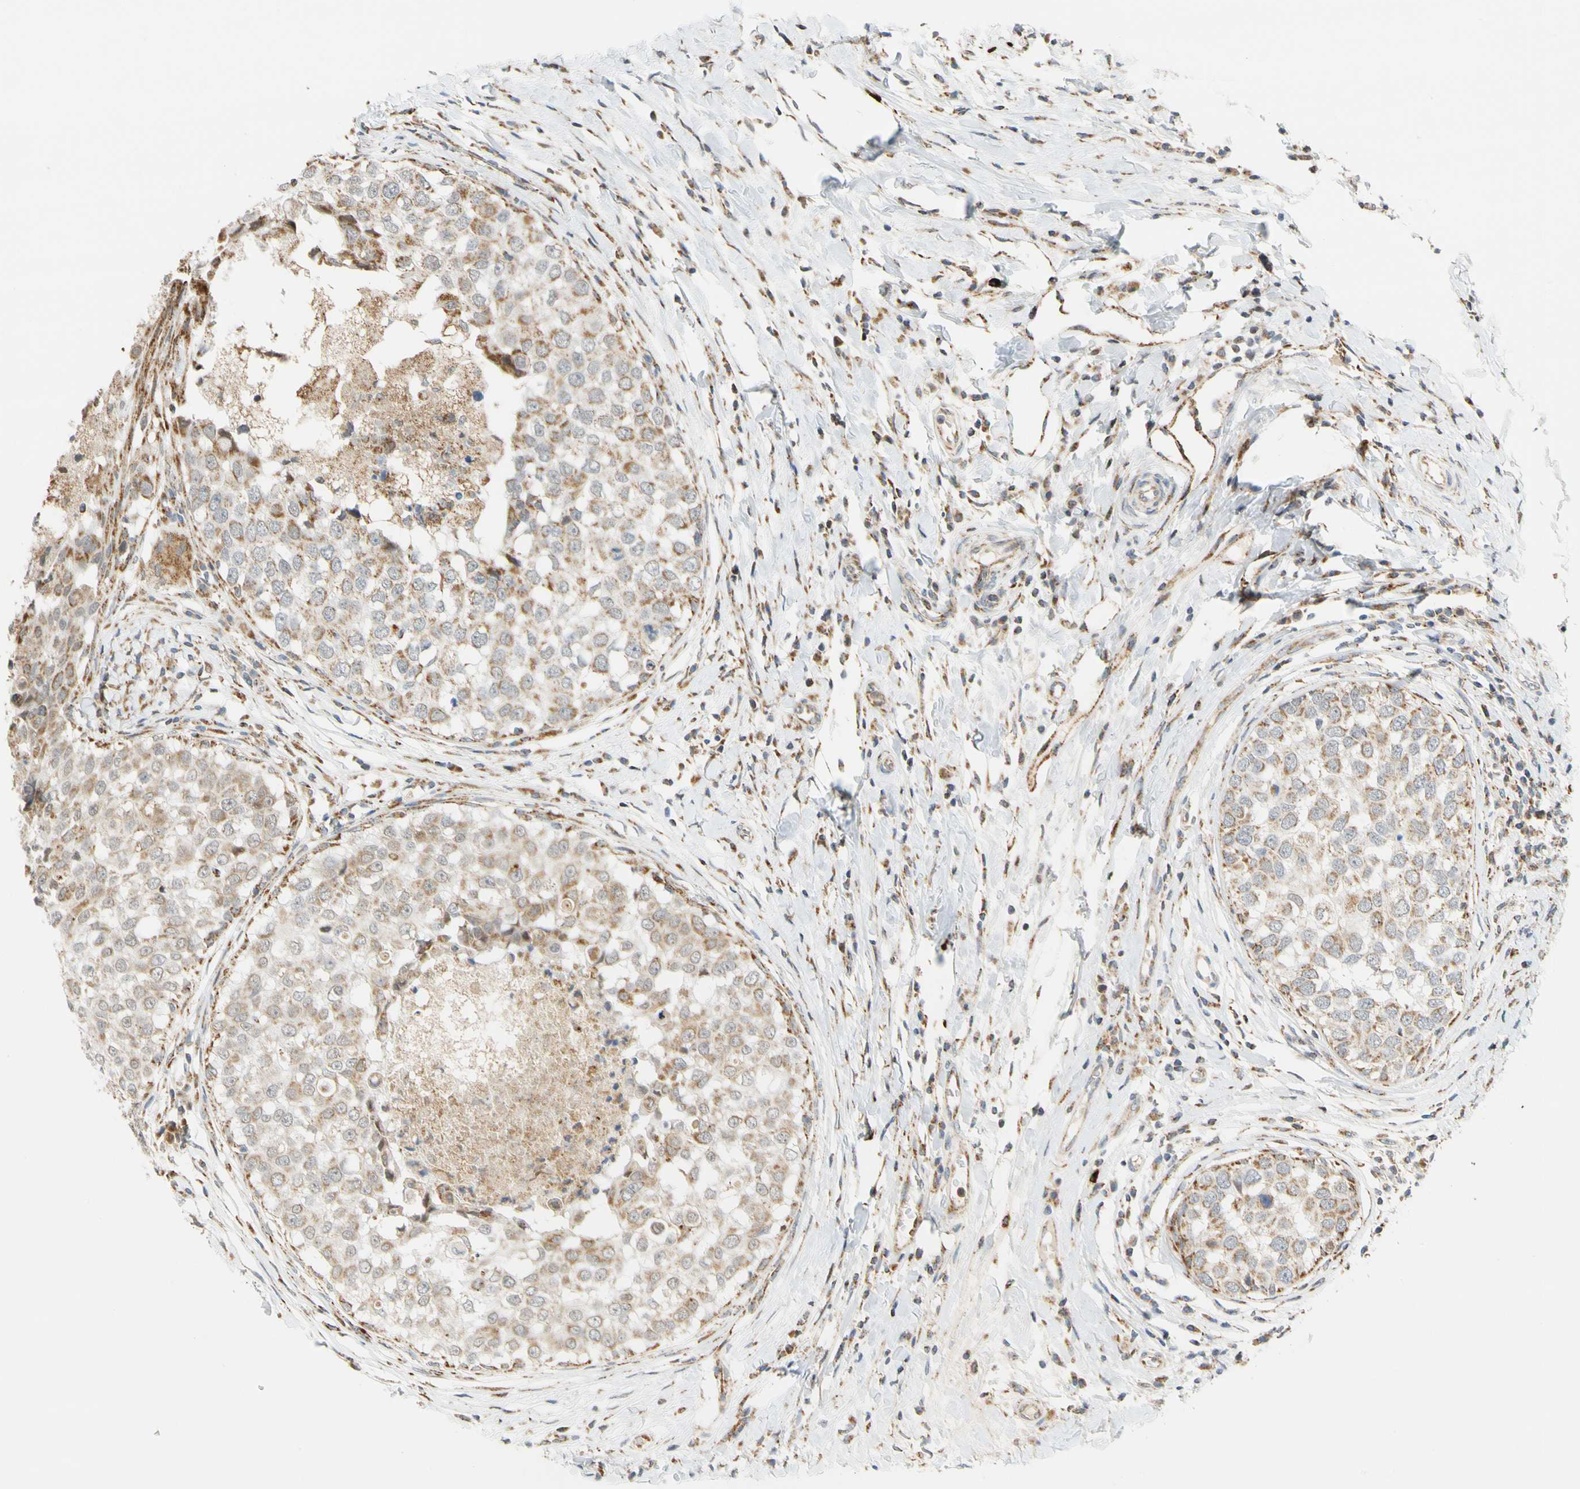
{"staining": {"intensity": "moderate", "quantity": "<25%", "location": "cytoplasmic/membranous"}, "tissue": "breast cancer", "cell_type": "Tumor cells", "image_type": "cancer", "snomed": [{"axis": "morphology", "description": "Duct carcinoma"}, {"axis": "topography", "description": "Breast"}], "caption": "Breast cancer stained with a brown dye displays moderate cytoplasmic/membranous positive expression in approximately <25% of tumor cells.", "gene": "SFXN3", "patient": {"sex": "female", "age": 27}}